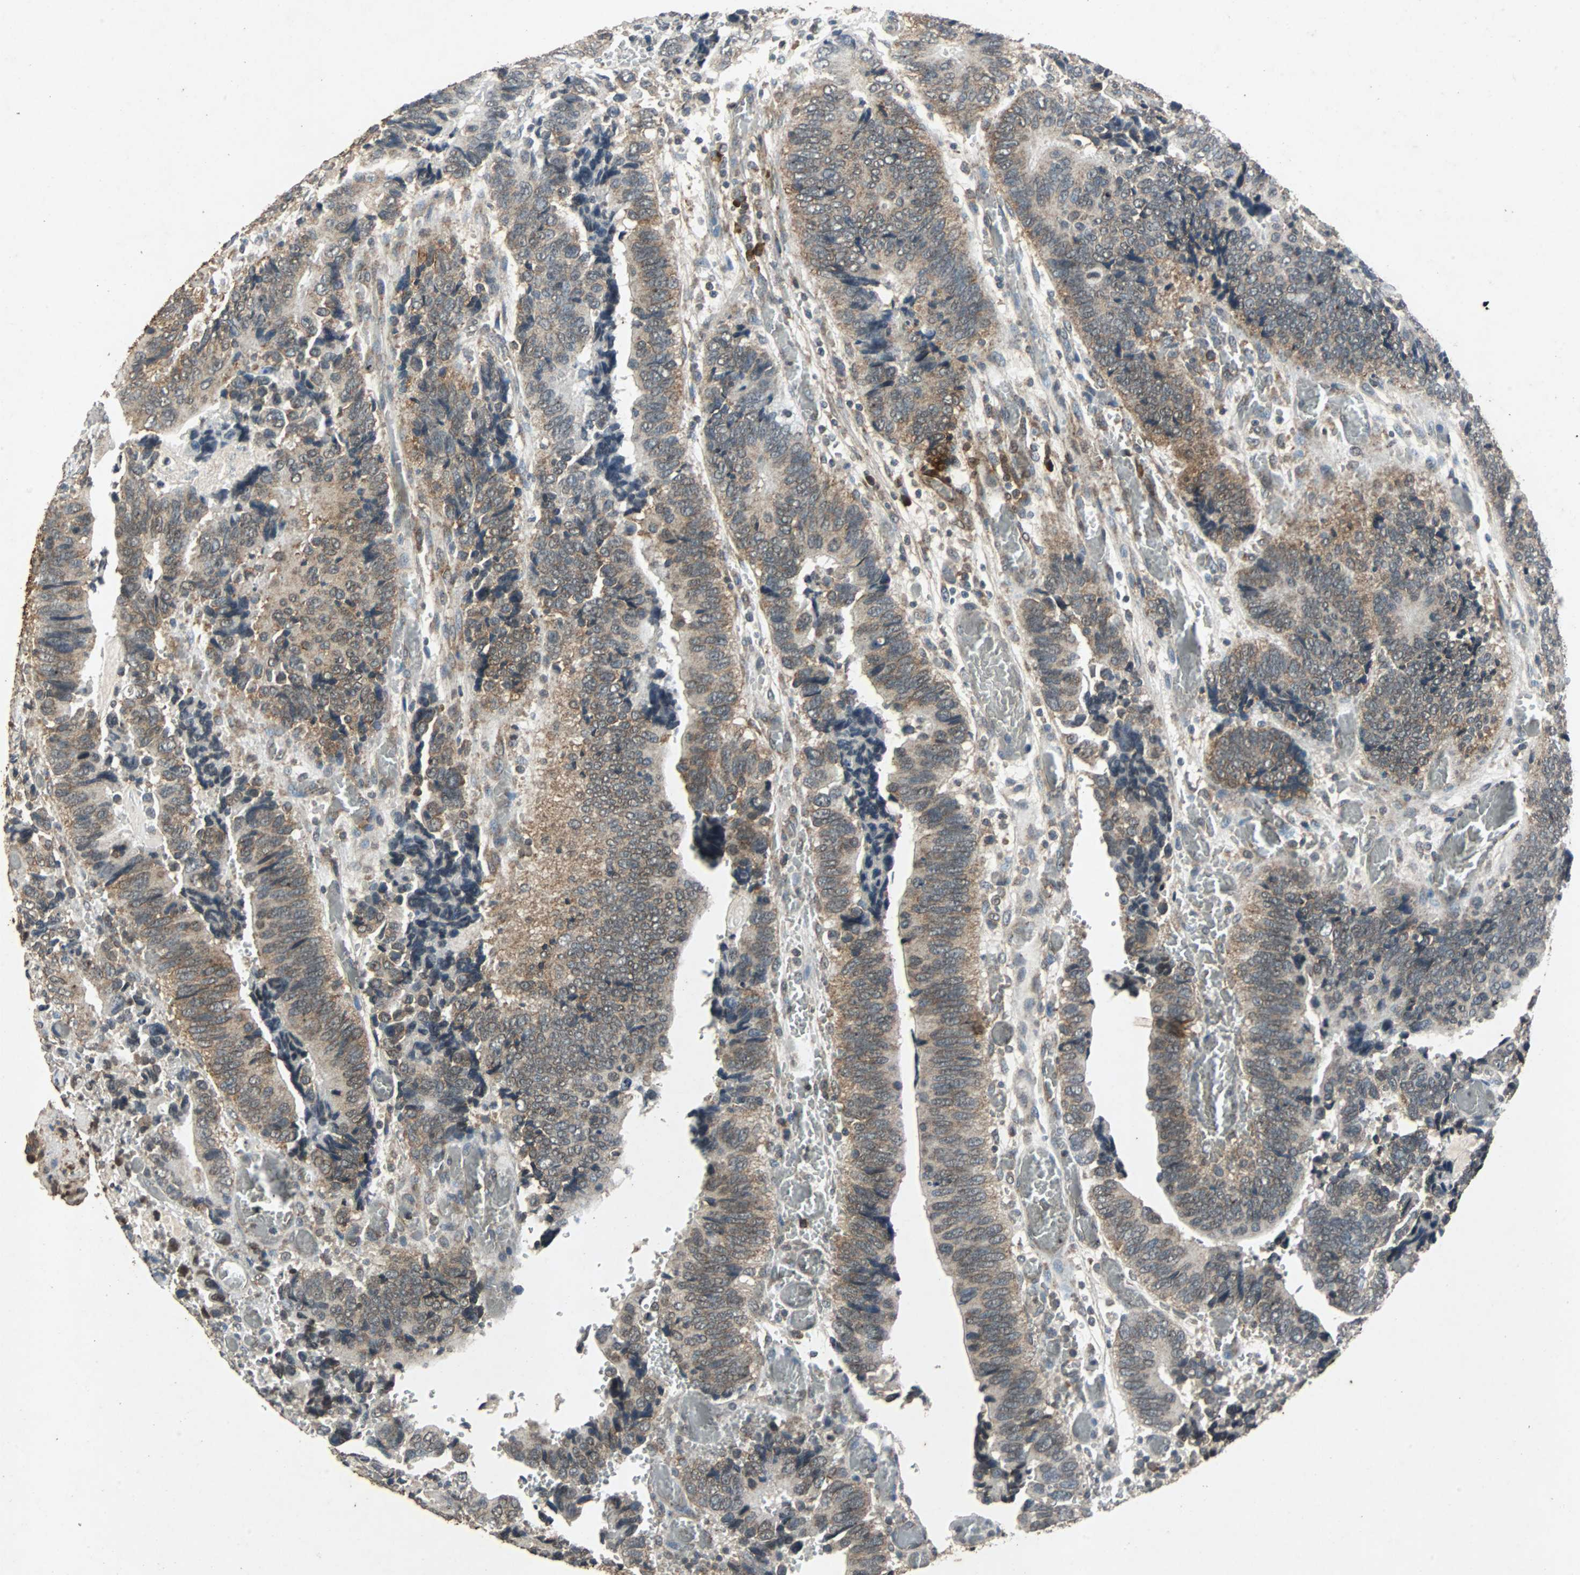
{"staining": {"intensity": "moderate", "quantity": ">75%", "location": "cytoplasmic/membranous"}, "tissue": "colorectal cancer", "cell_type": "Tumor cells", "image_type": "cancer", "snomed": [{"axis": "morphology", "description": "Adenocarcinoma, NOS"}, {"axis": "topography", "description": "Colon"}], "caption": "DAB immunohistochemical staining of adenocarcinoma (colorectal) reveals moderate cytoplasmic/membranous protein expression in approximately >75% of tumor cells.", "gene": "NAA10", "patient": {"sex": "male", "age": 72}}